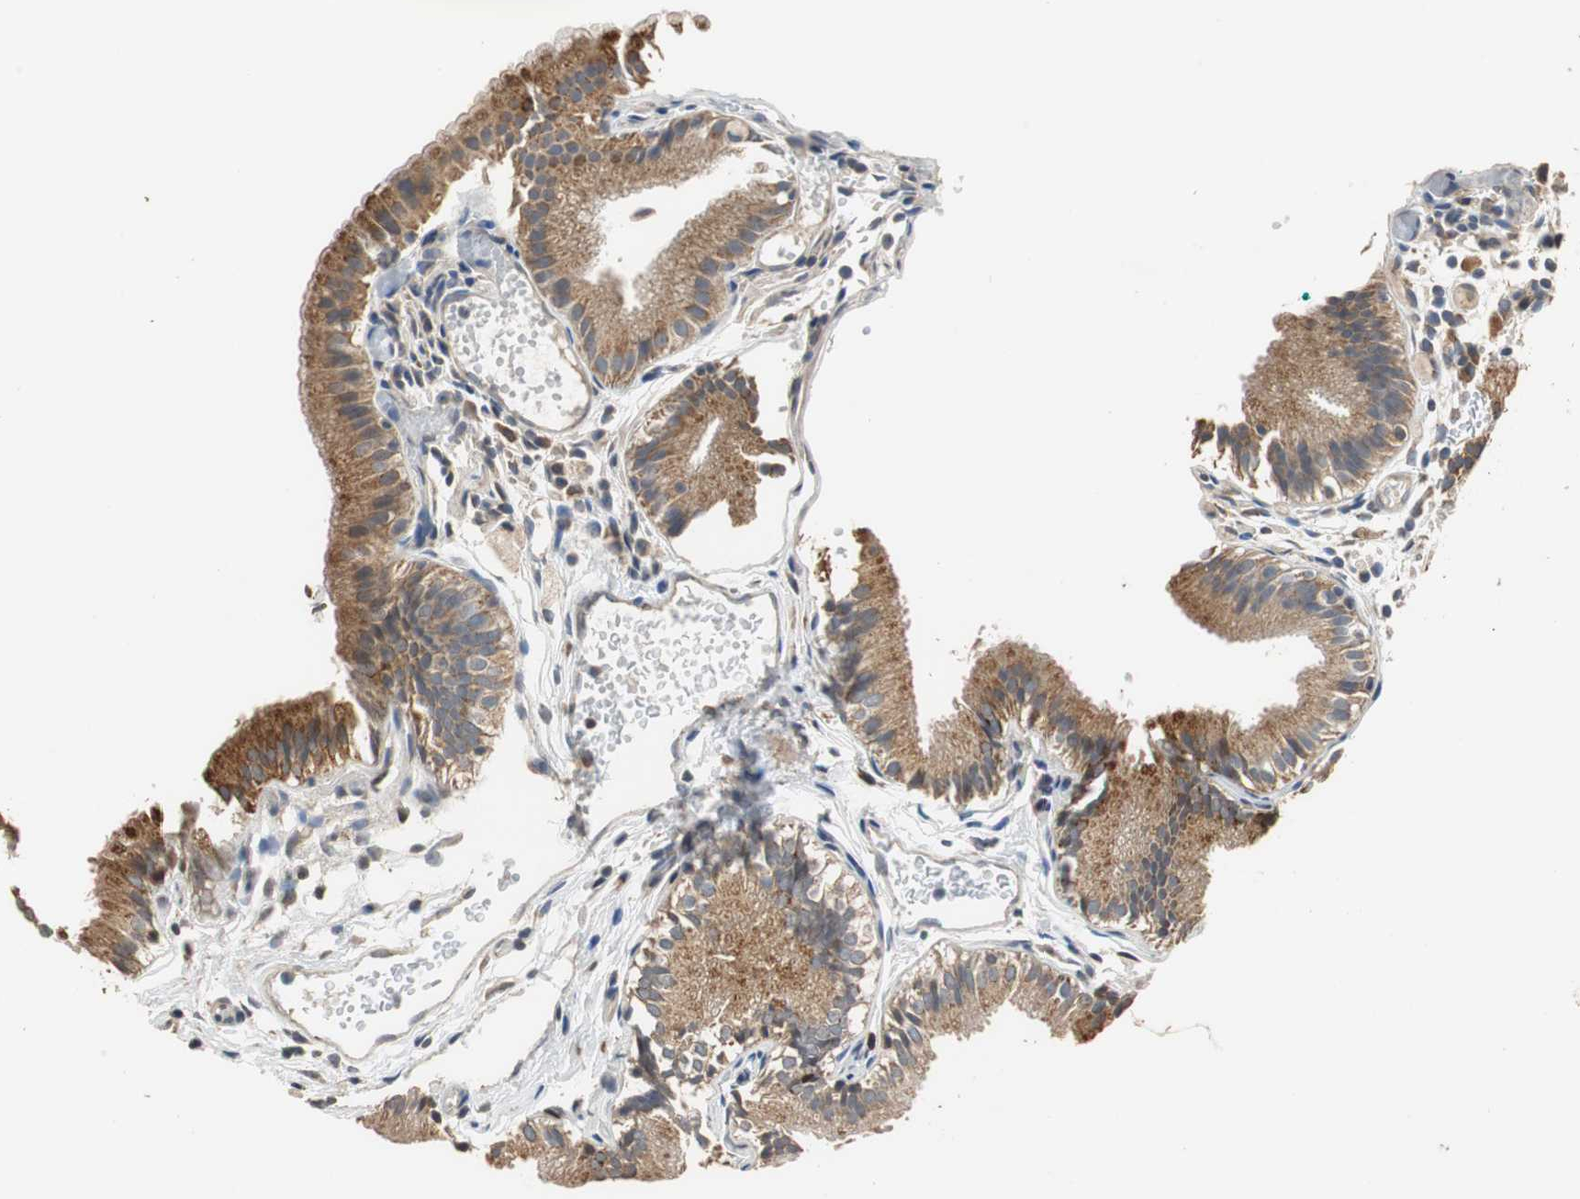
{"staining": {"intensity": "strong", "quantity": ">75%", "location": "cytoplasmic/membranous"}, "tissue": "gallbladder", "cell_type": "Glandular cells", "image_type": "normal", "snomed": [{"axis": "morphology", "description": "Normal tissue, NOS"}, {"axis": "topography", "description": "Gallbladder"}], "caption": "Immunohistochemistry (IHC) (DAB) staining of unremarkable gallbladder displays strong cytoplasmic/membranous protein staining in approximately >75% of glandular cells. Nuclei are stained in blue.", "gene": "HMGCL", "patient": {"sex": "female", "age": 26}}